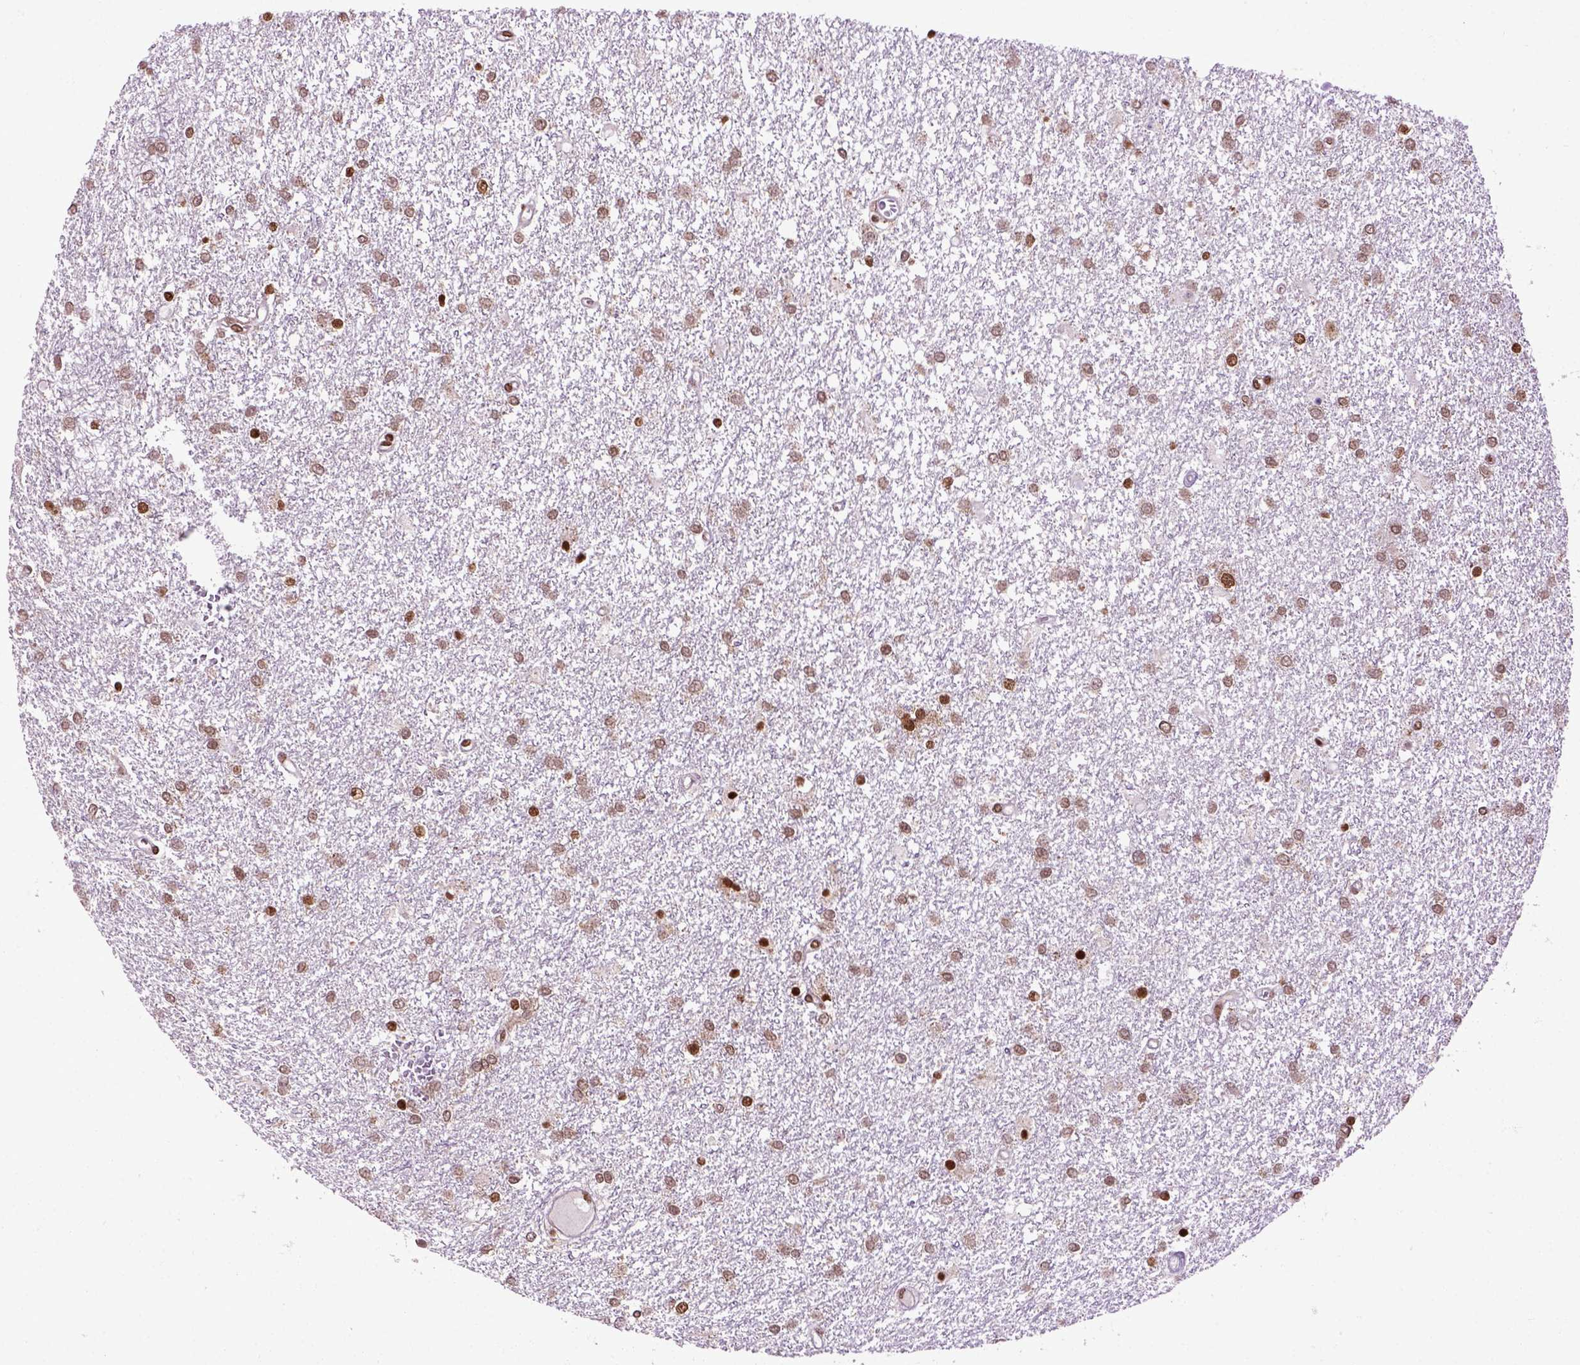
{"staining": {"intensity": "weak", "quantity": ">75%", "location": "nuclear"}, "tissue": "glioma", "cell_type": "Tumor cells", "image_type": "cancer", "snomed": [{"axis": "morphology", "description": "Glioma, malignant, High grade"}, {"axis": "topography", "description": "Brain"}], "caption": "Glioma tissue reveals weak nuclear positivity in approximately >75% of tumor cells, visualized by immunohistochemistry. The protein of interest is shown in brown color, while the nuclei are stained blue.", "gene": "CELF1", "patient": {"sex": "female", "age": 61}}